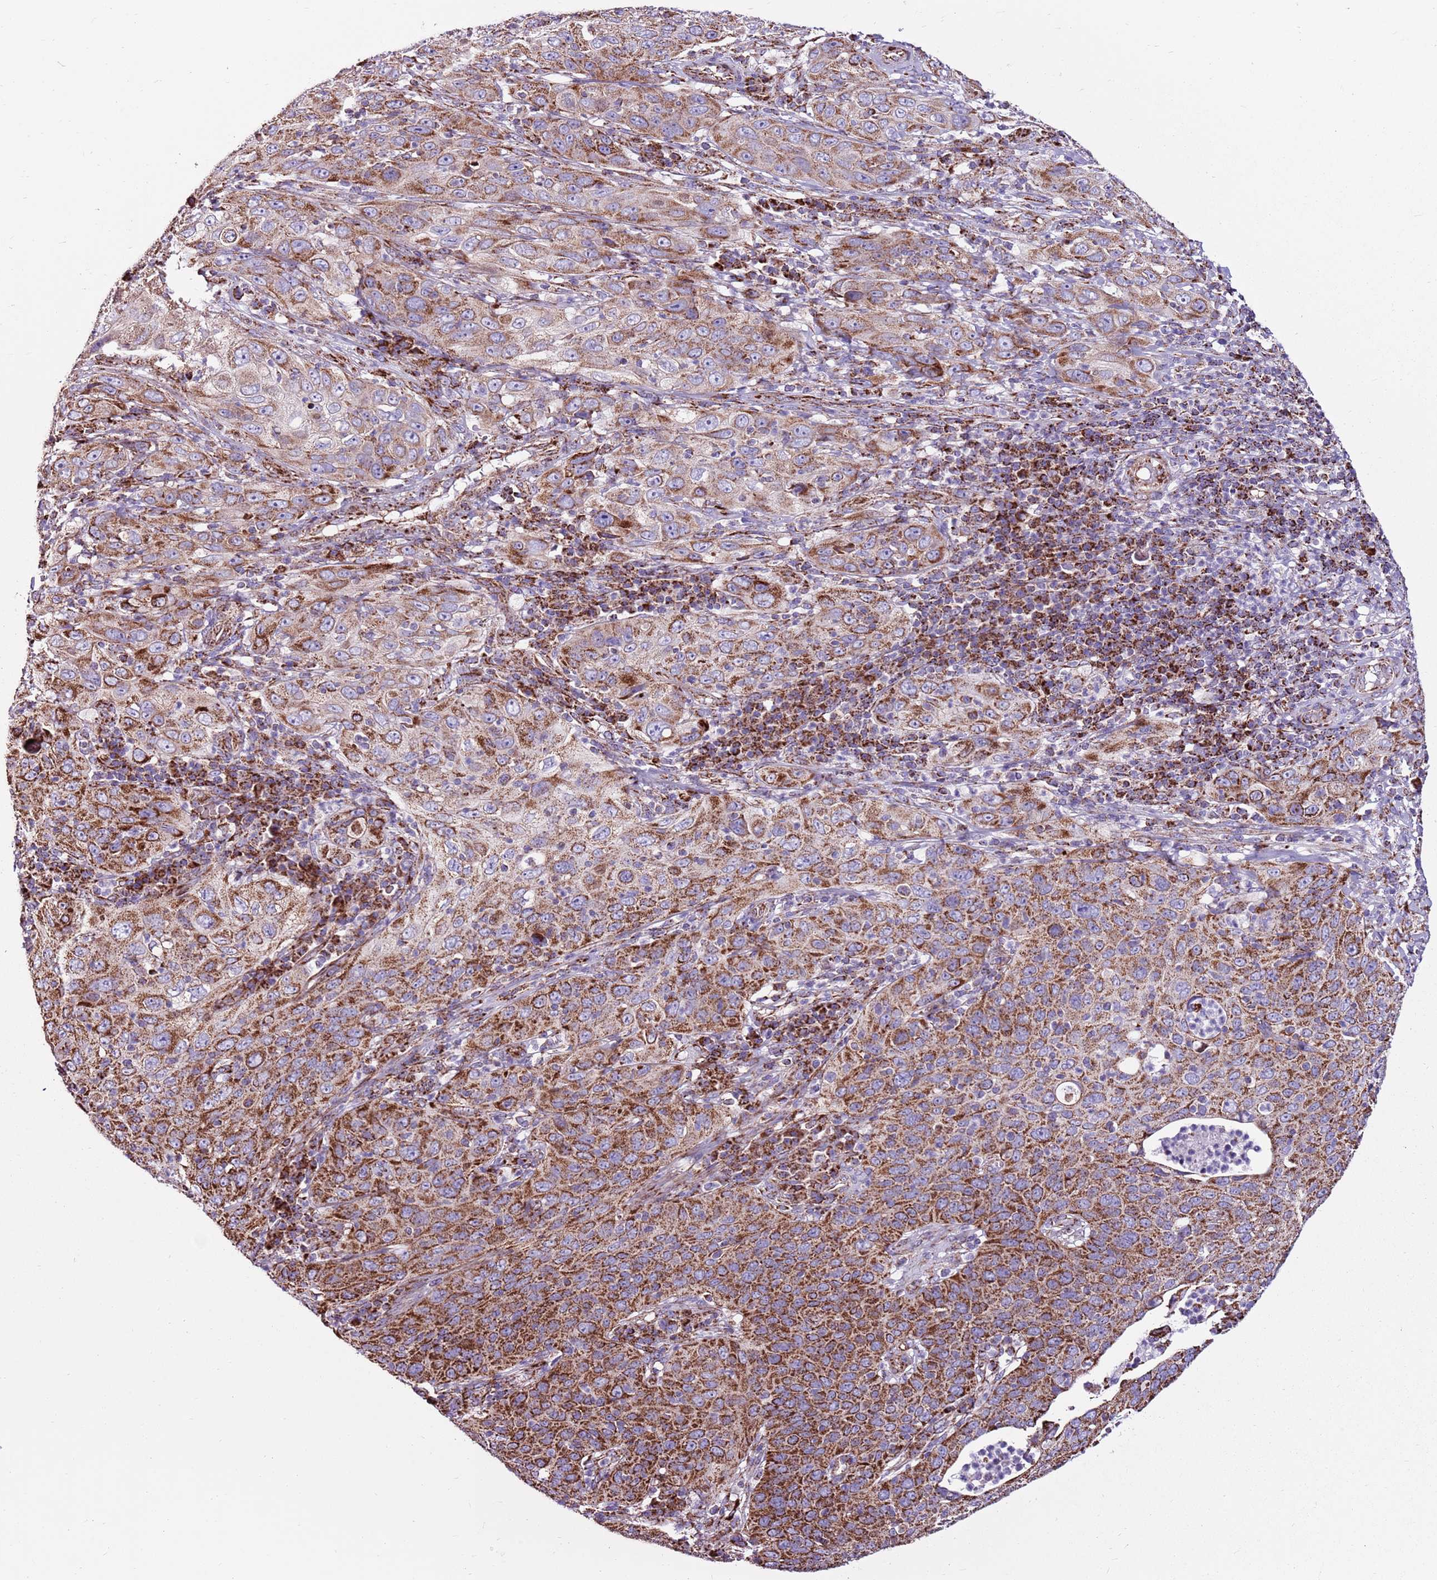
{"staining": {"intensity": "strong", "quantity": "25%-75%", "location": "cytoplasmic/membranous"}, "tissue": "cervical cancer", "cell_type": "Tumor cells", "image_type": "cancer", "snomed": [{"axis": "morphology", "description": "Squamous cell carcinoma, NOS"}, {"axis": "topography", "description": "Cervix"}], "caption": "Human cervical cancer (squamous cell carcinoma) stained for a protein (brown) displays strong cytoplasmic/membranous positive positivity in approximately 25%-75% of tumor cells.", "gene": "HECTD4", "patient": {"sex": "female", "age": 36}}